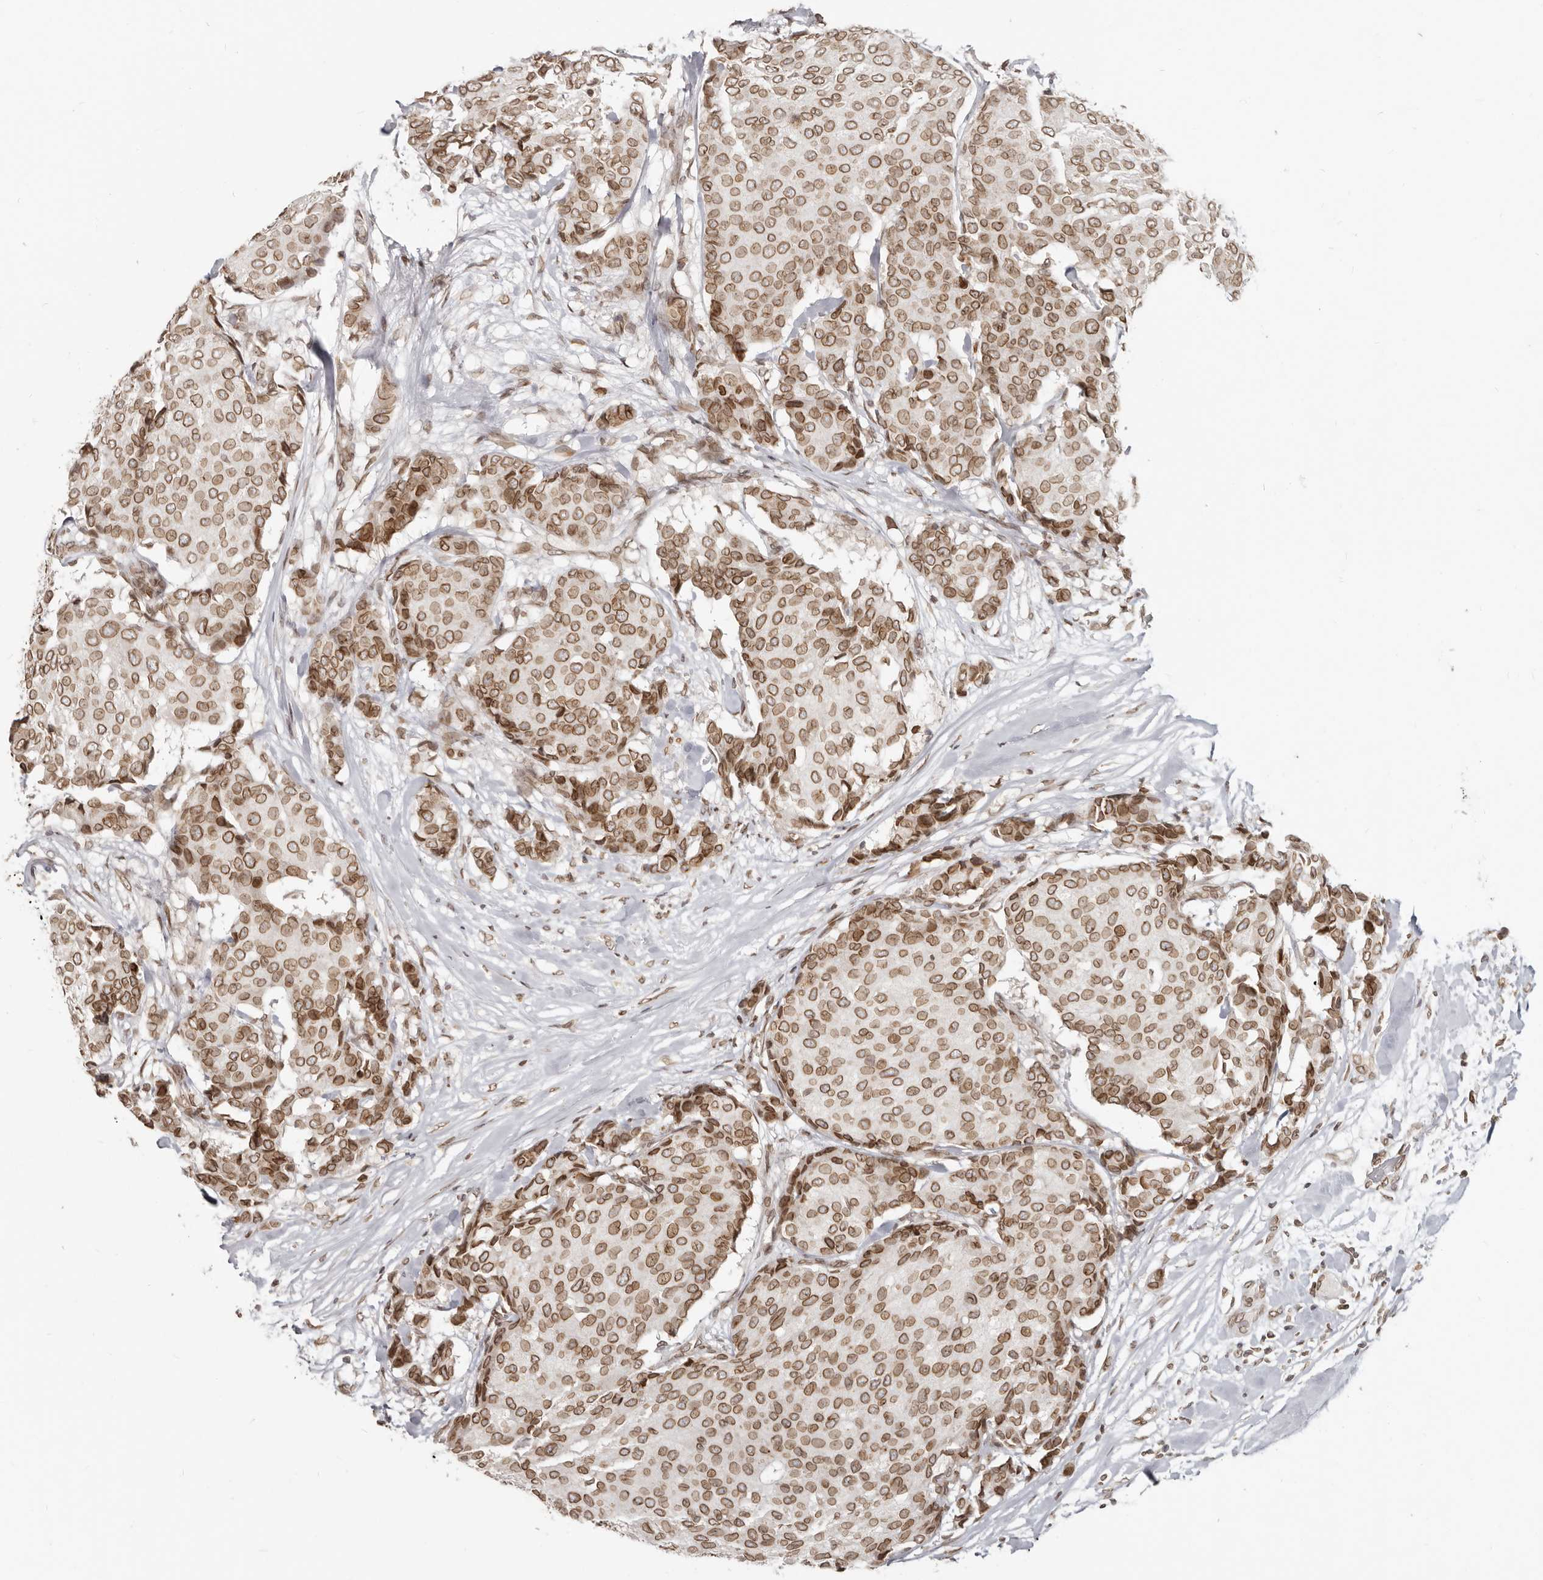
{"staining": {"intensity": "moderate", "quantity": ">75%", "location": "cytoplasmic/membranous,nuclear"}, "tissue": "breast cancer", "cell_type": "Tumor cells", "image_type": "cancer", "snomed": [{"axis": "morphology", "description": "Duct carcinoma"}, {"axis": "topography", "description": "Breast"}], "caption": "Breast intraductal carcinoma was stained to show a protein in brown. There is medium levels of moderate cytoplasmic/membranous and nuclear staining in approximately >75% of tumor cells.", "gene": "NUP153", "patient": {"sex": "female", "age": 75}}